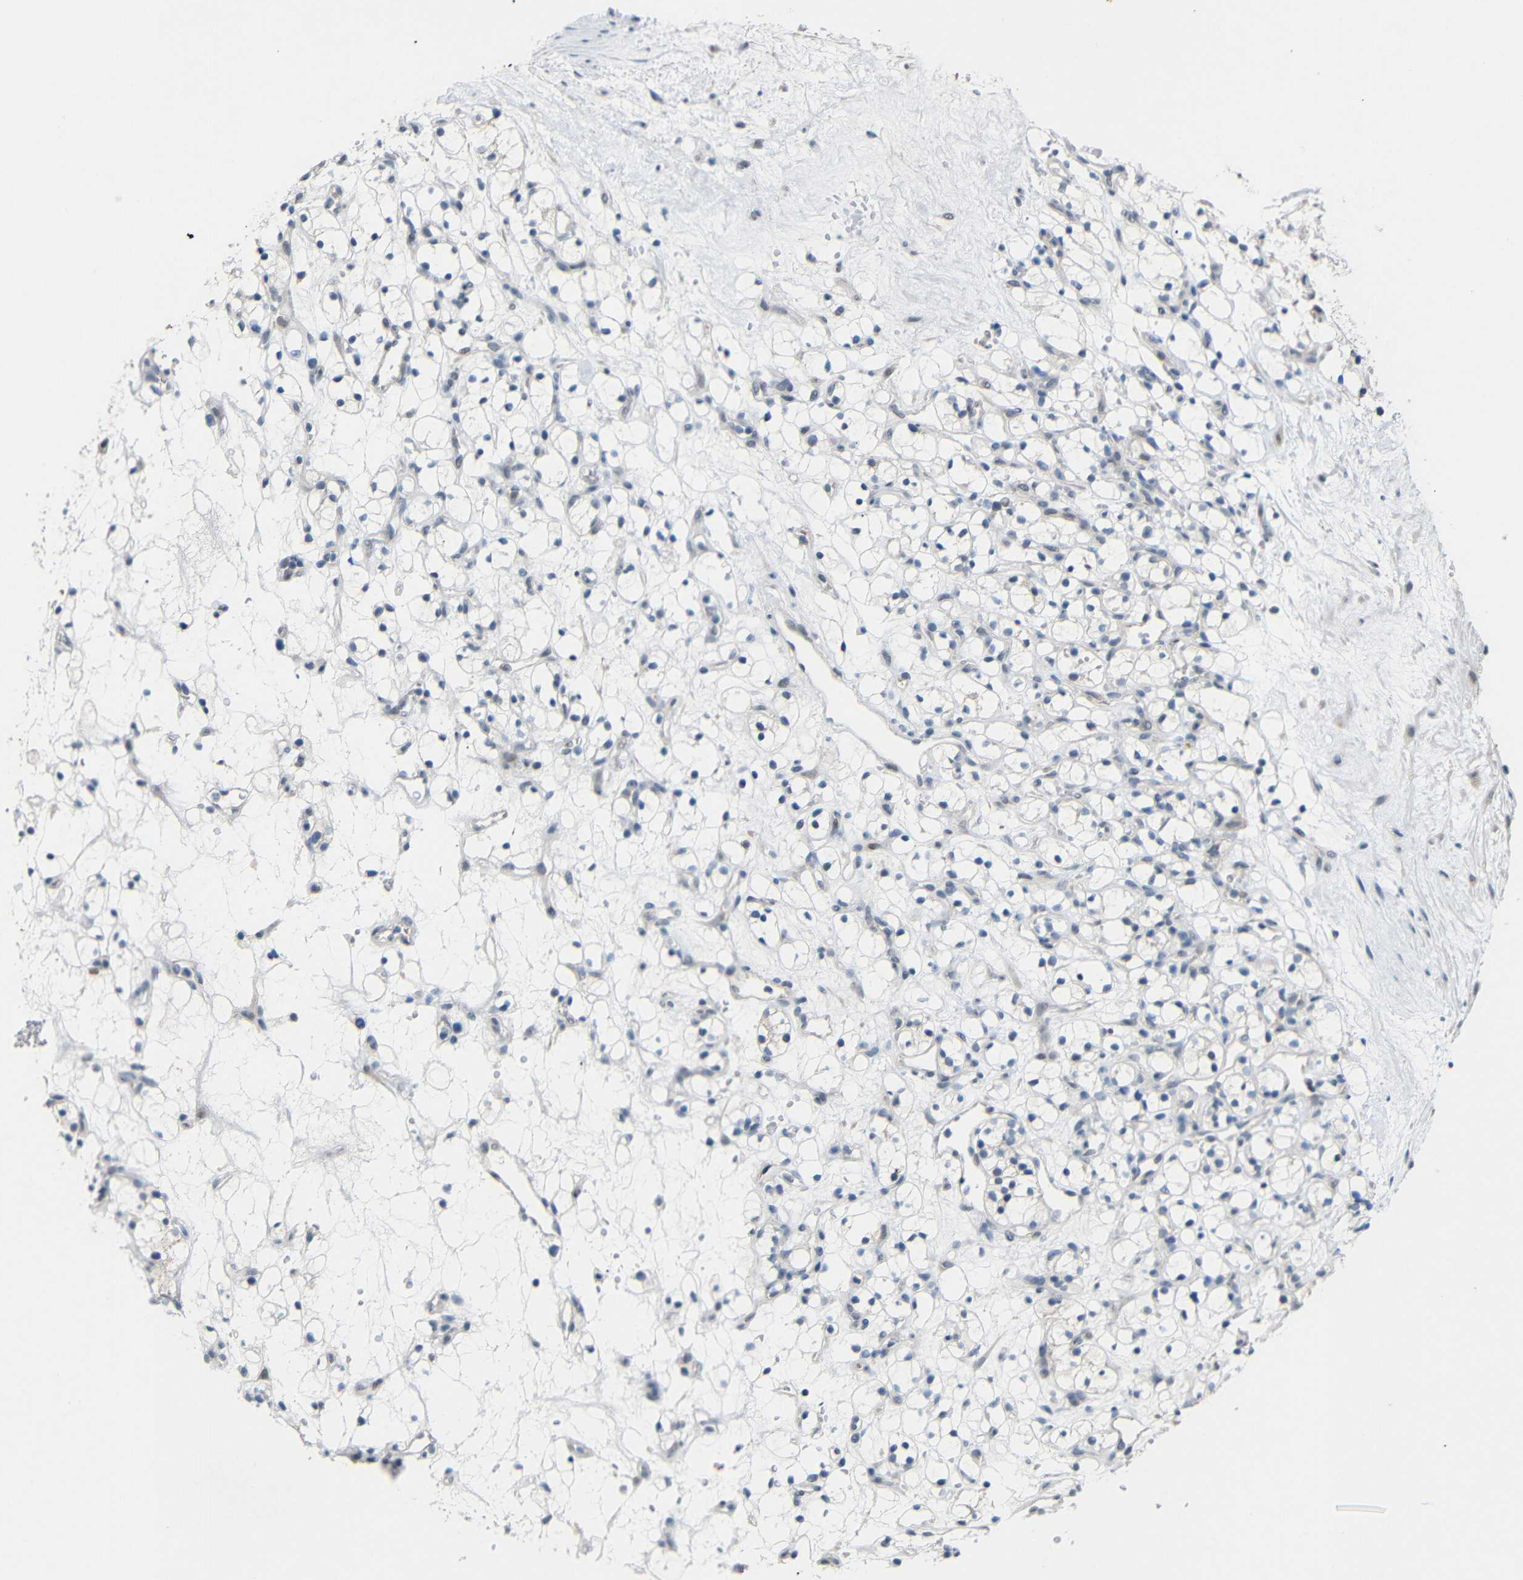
{"staining": {"intensity": "negative", "quantity": "none", "location": "none"}, "tissue": "renal cancer", "cell_type": "Tumor cells", "image_type": "cancer", "snomed": [{"axis": "morphology", "description": "Adenocarcinoma, NOS"}, {"axis": "topography", "description": "Kidney"}], "caption": "Immunohistochemical staining of renal cancer (adenocarcinoma) shows no significant positivity in tumor cells.", "gene": "GPR158", "patient": {"sex": "female", "age": 60}}